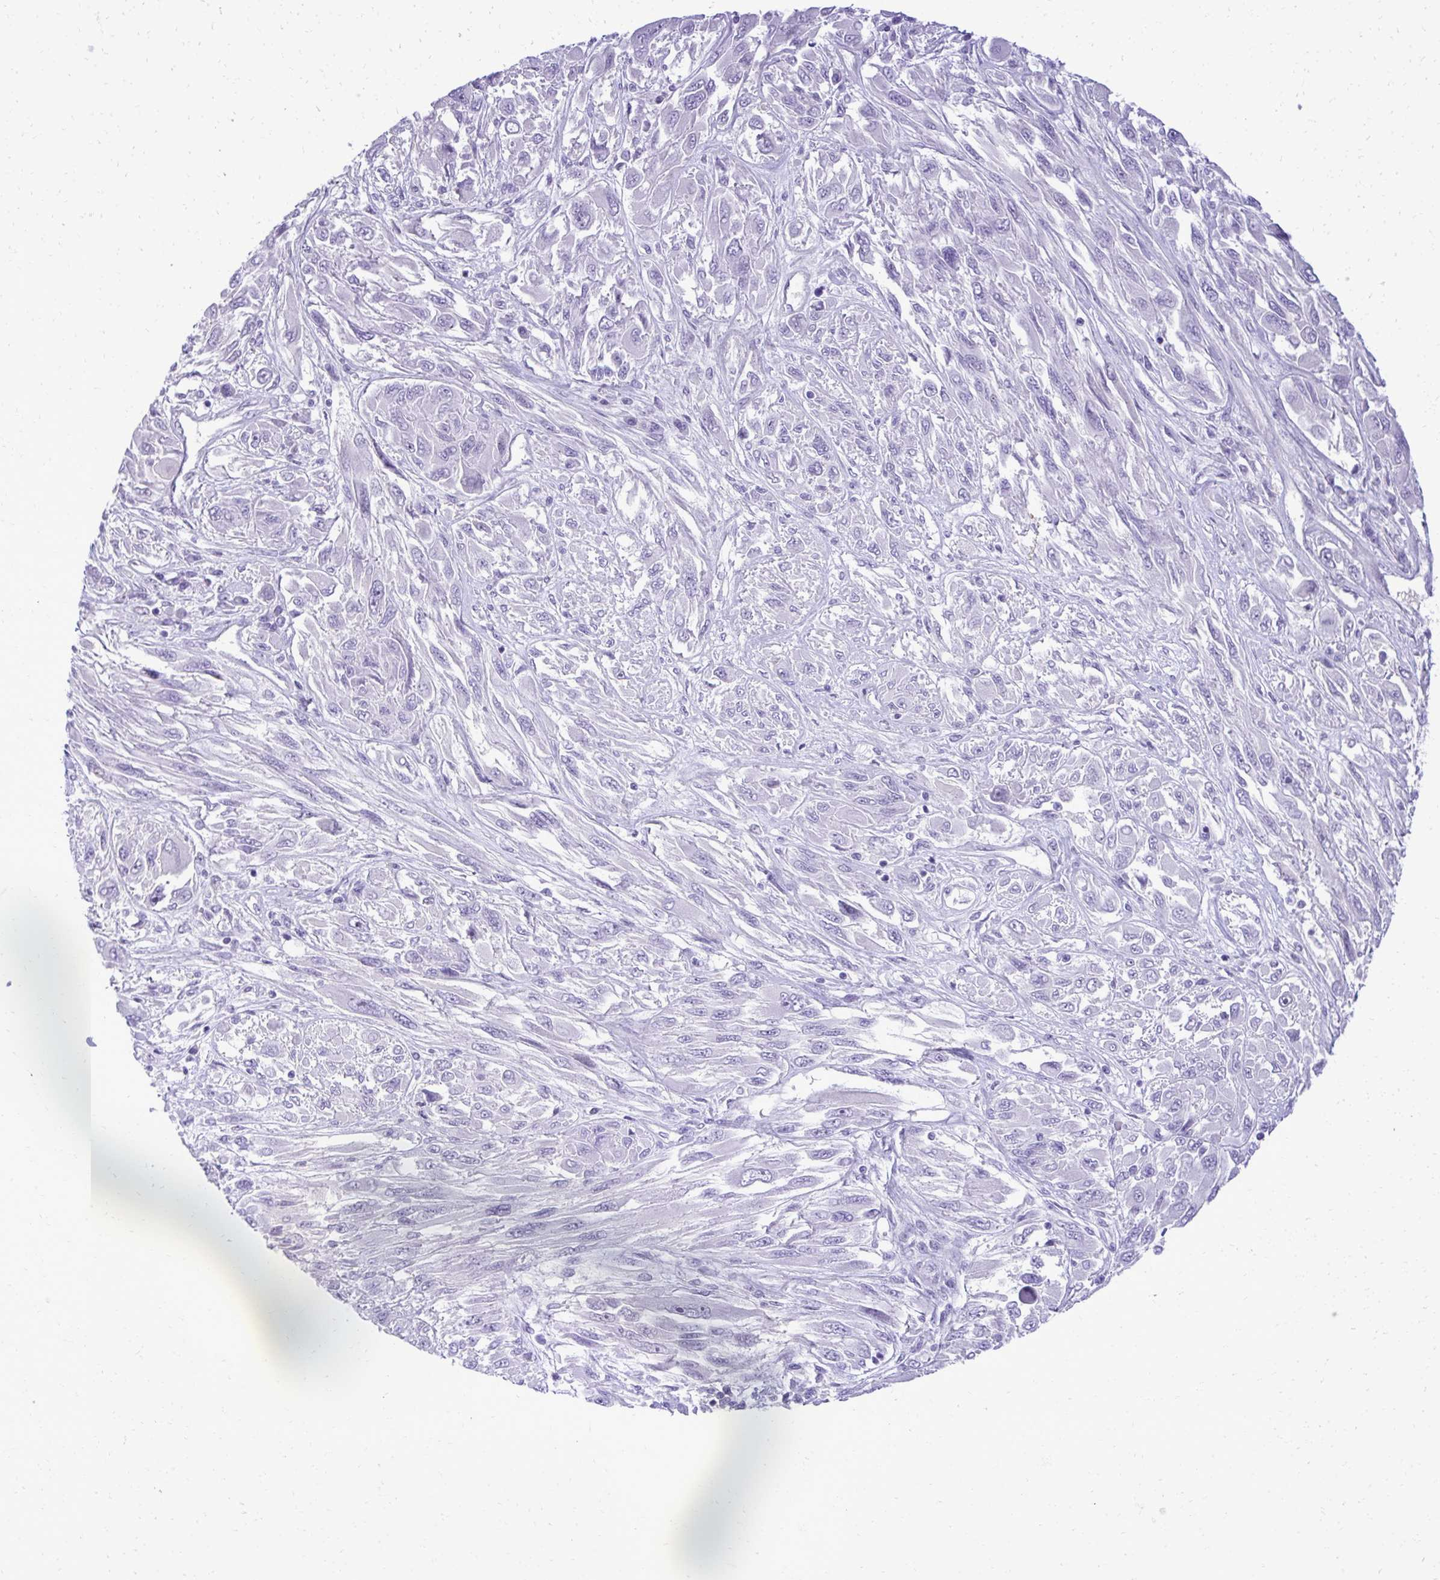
{"staining": {"intensity": "negative", "quantity": "none", "location": "none"}, "tissue": "melanoma", "cell_type": "Tumor cells", "image_type": "cancer", "snomed": [{"axis": "morphology", "description": "Malignant melanoma, NOS"}, {"axis": "topography", "description": "Skin"}], "caption": "Melanoma was stained to show a protein in brown. There is no significant staining in tumor cells. The staining was performed using DAB to visualize the protein expression in brown, while the nuclei were stained in blue with hematoxylin (Magnification: 20x).", "gene": "PITPNM3", "patient": {"sex": "female", "age": 91}}